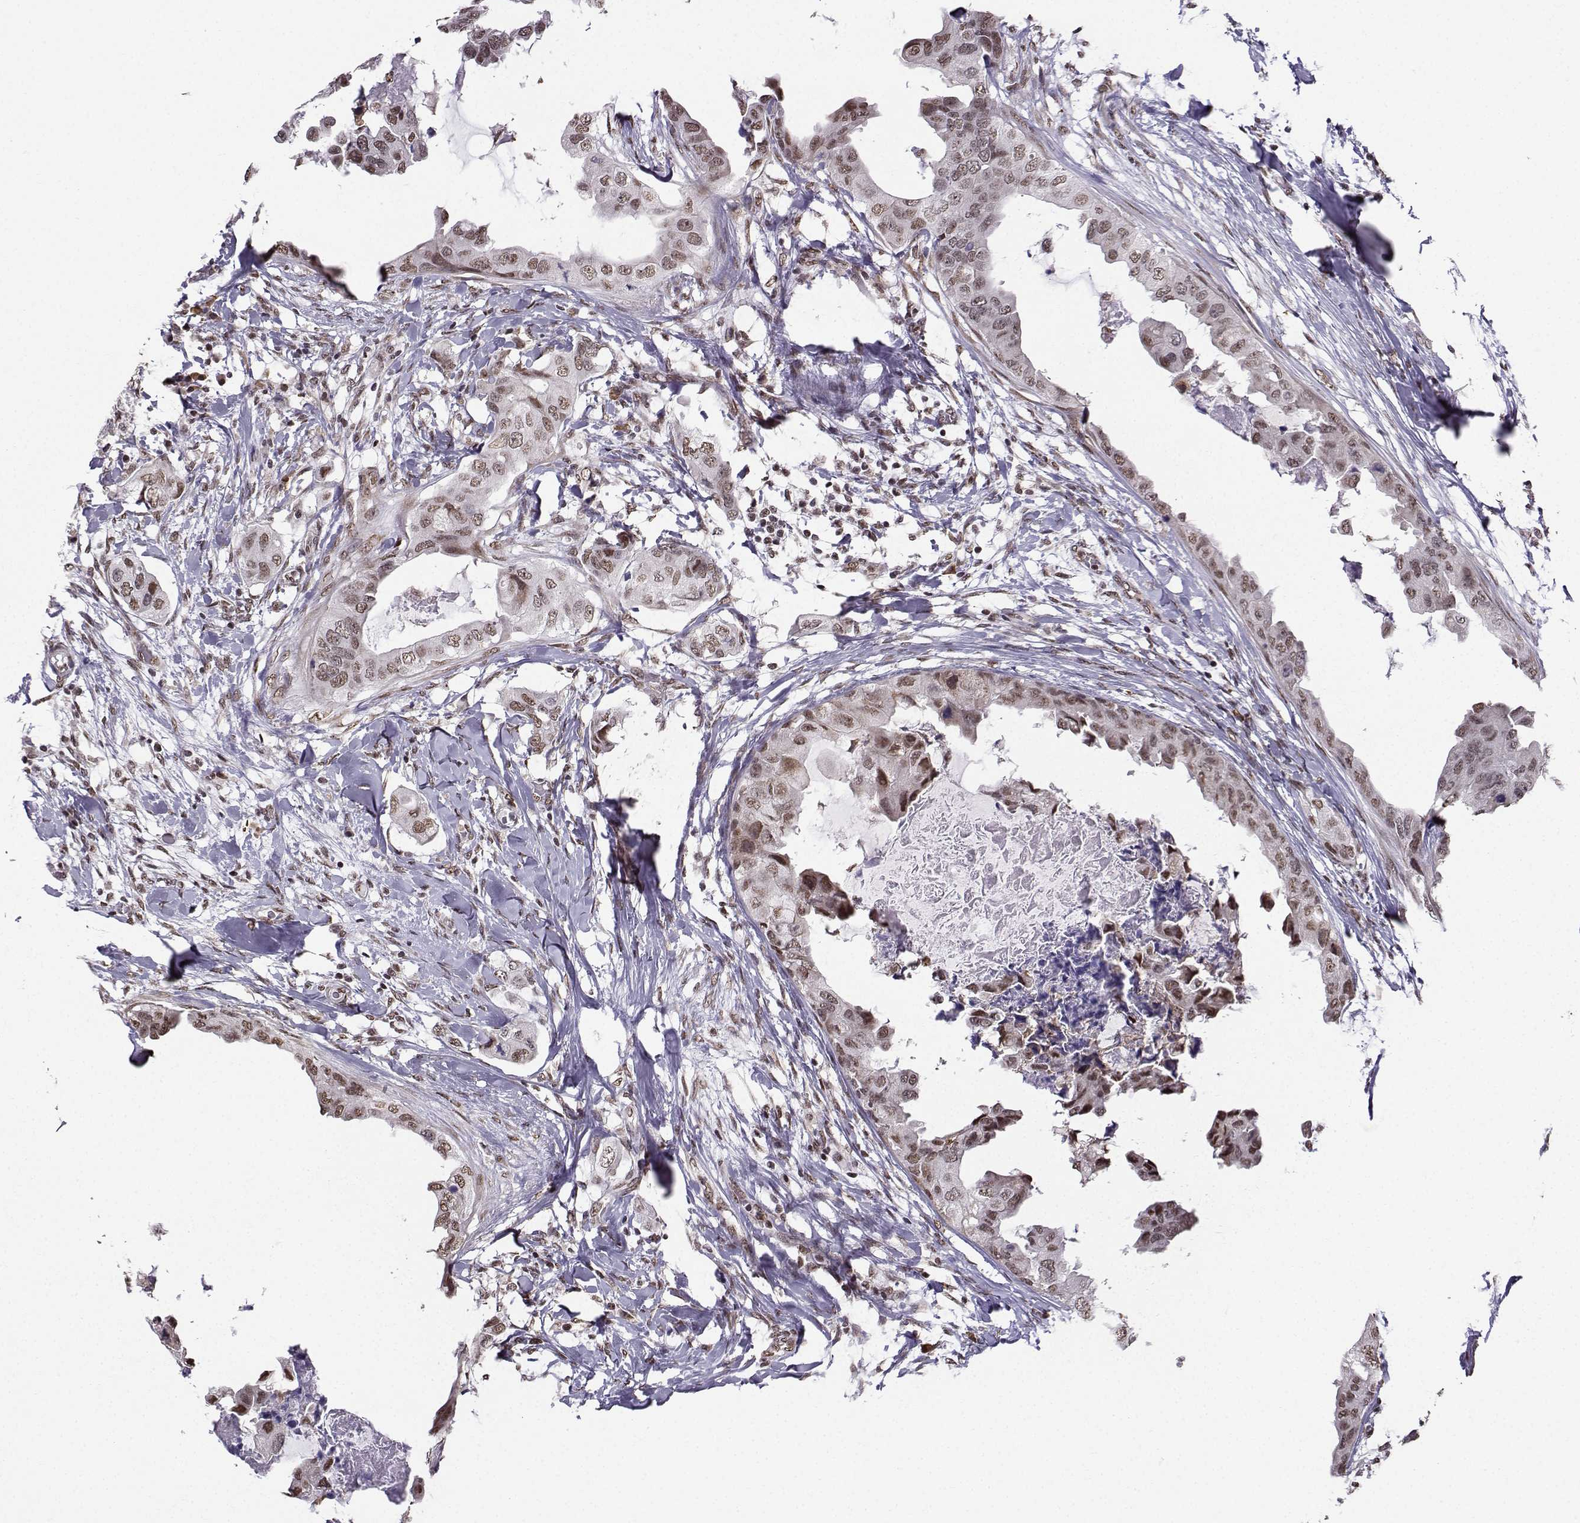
{"staining": {"intensity": "weak", "quantity": ">75%", "location": "nuclear"}, "tissue": "breast cancer", "cell_type": "Tumor cells", "image_type": "cancer", "snomed": [{"axis": "morphology", "description": "Normal tissue, NOS"}, {"axis": "morphology", "description": "Duct carcinoma"}, {"axis": "topography", "description": "Breast"}], "caption": "Protein expression analysis of human breast cancer (infiltrating ductal carcinoma) reveals weak nuclear staining in about >75% of tumor cells.", "gene": "EZH1", "patient": {"sex": "female", "age": 40}}